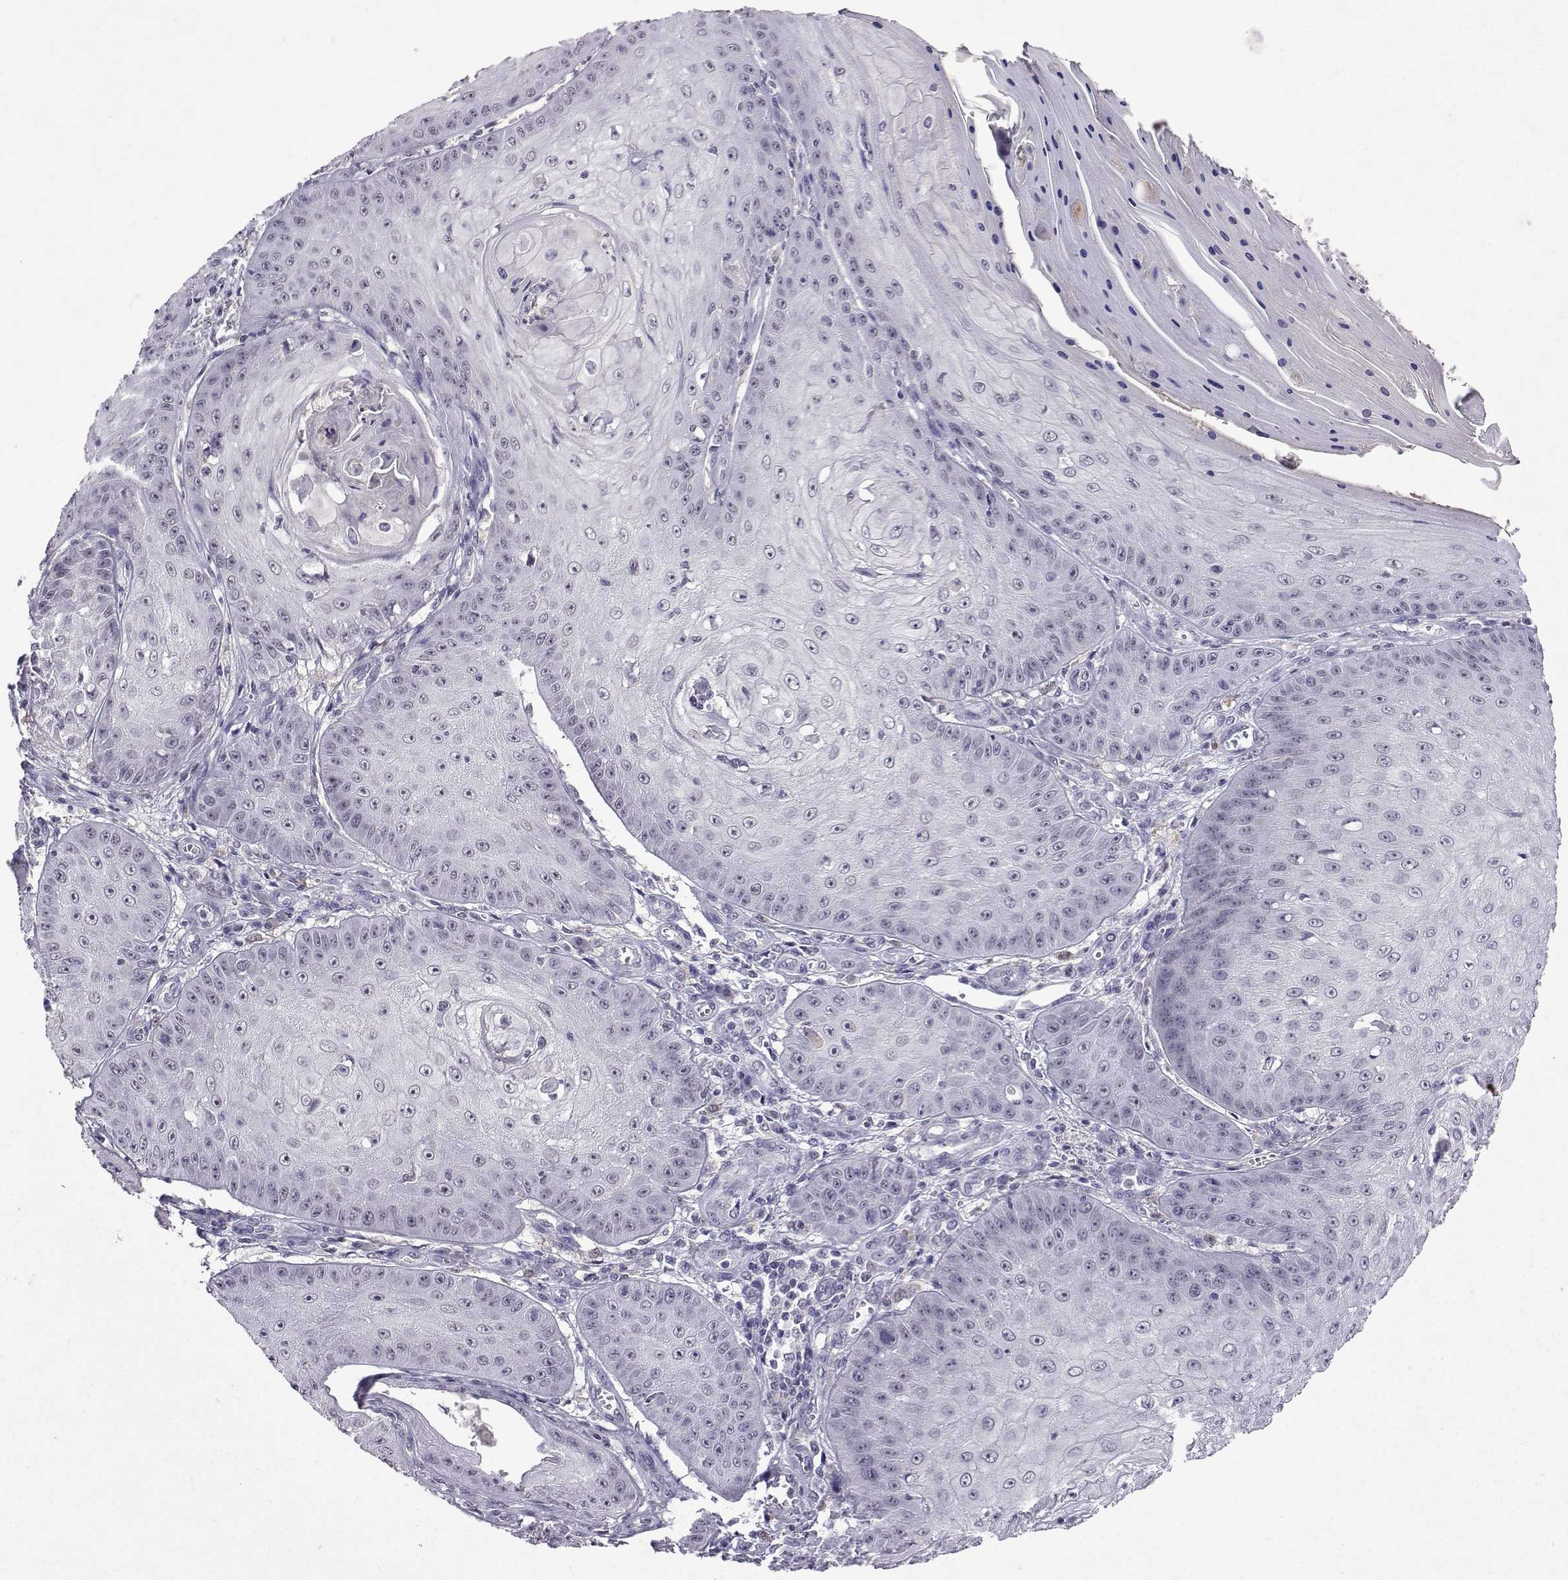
{"staining": {"intensity": "negative", "quantity": "none", "location": "none"}, "tissue": "skin cancer", "cell_type": "Tumor cells", "image_type": "cancer", "snomed": [{"axis": "morphology", "description": "Squamous cell carcinoma, NOS"}, {"axis": "topography", "description": "Skin"}], "caption": "DAB (3,3'-diaminobenzidine) immunohistochemical staining of skin squamous cell carcinoma displays no significant staining in tumor cells.", "gene": "CCL28", "patient": {"sex": "male", "age": 70}}